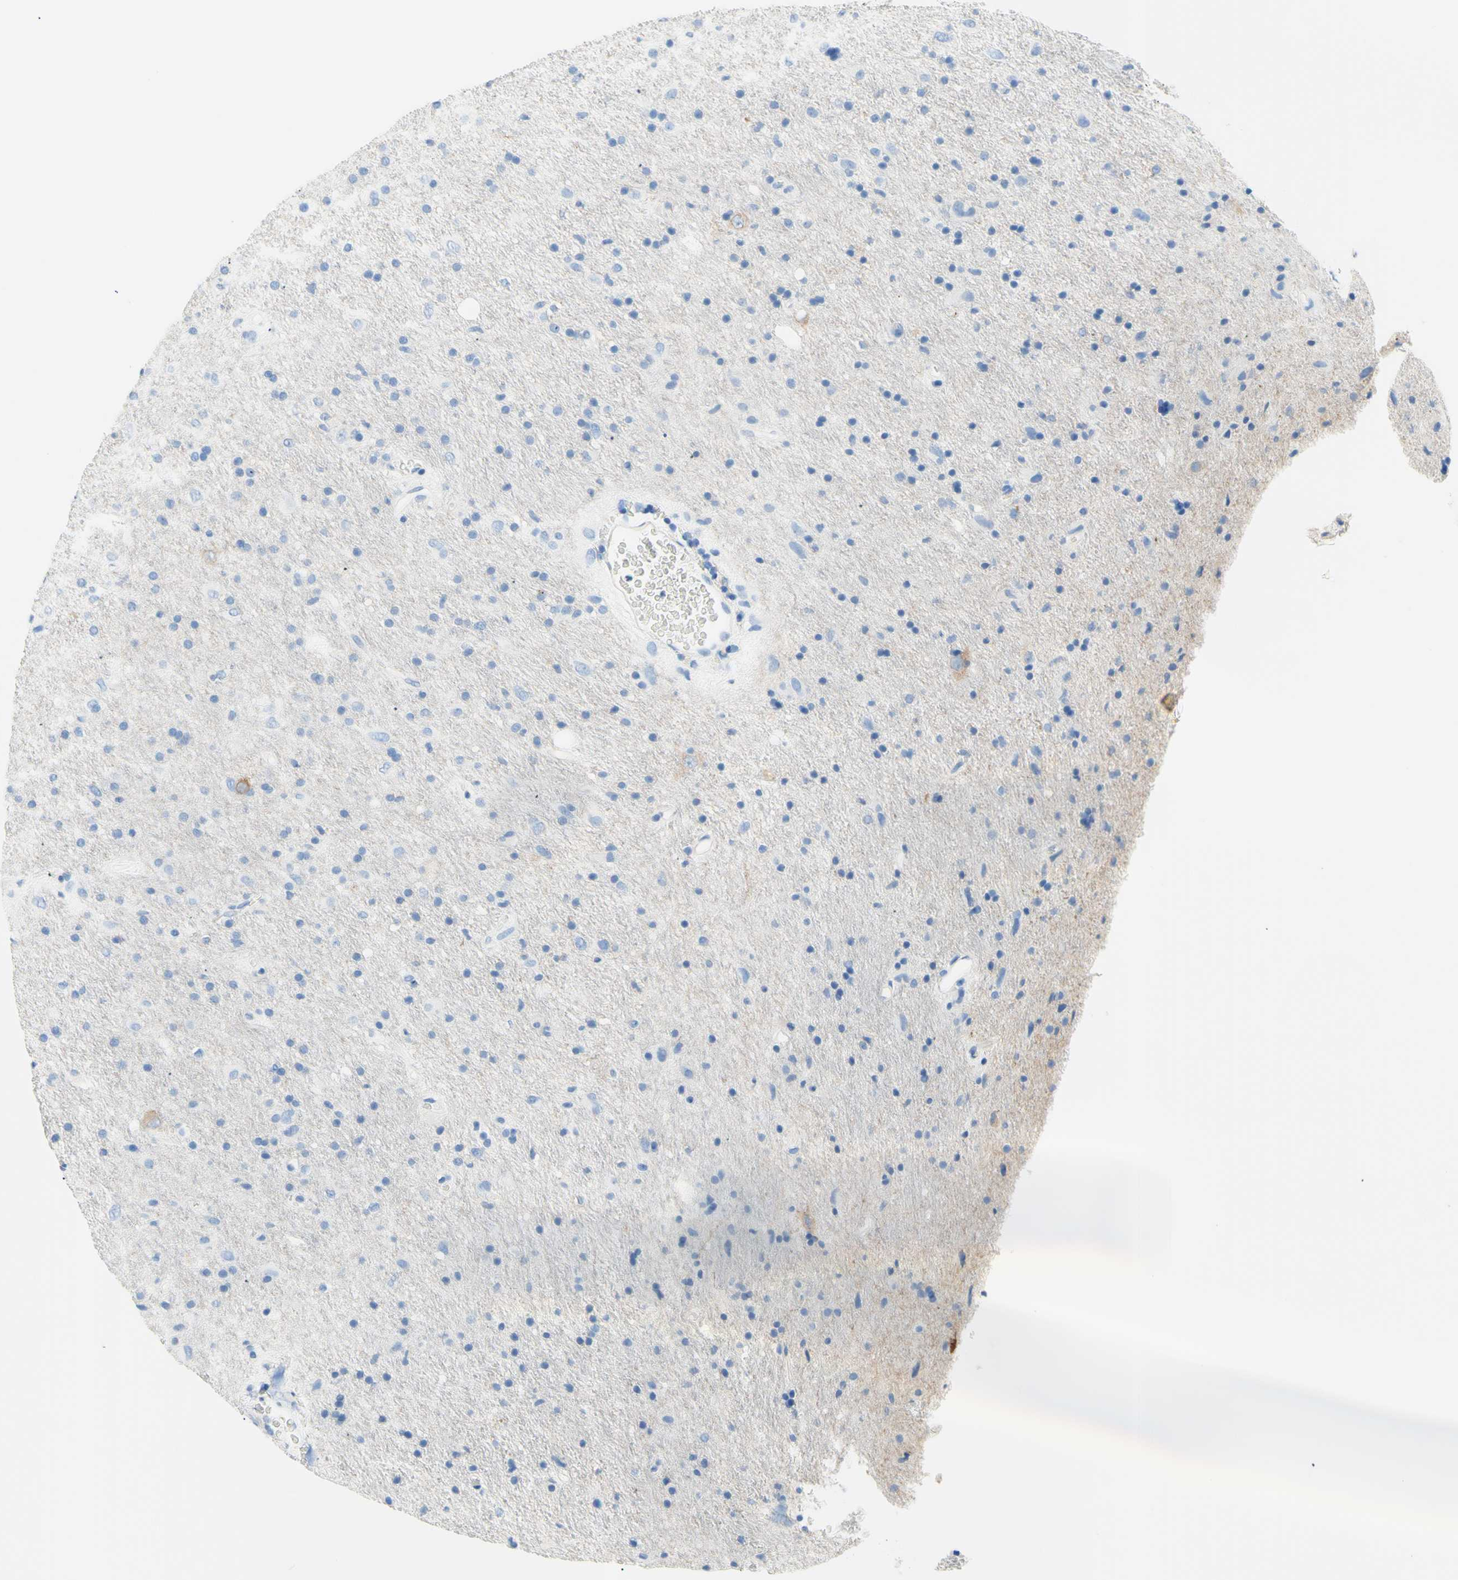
{"staining": {"intensity": "weak", "quantity": "<25%", "location": "cytoplasmic/membranous"}, "tissue": "glioma", "cell_type": "Tumor cells", "image_type": "cancer", "snomed": [{"axis": "morphology", "description": "Glioma, malignant, Low grade"}, {"axis": "topography", "description": "Brain"}], "caption": "This is an immunohistochemistry (IHC) micrograph of human malignant low-grade glioma. There is no staining in tumor cells.", "gene": "HPCA", "patient": {"sex": "male", "age": 77}}